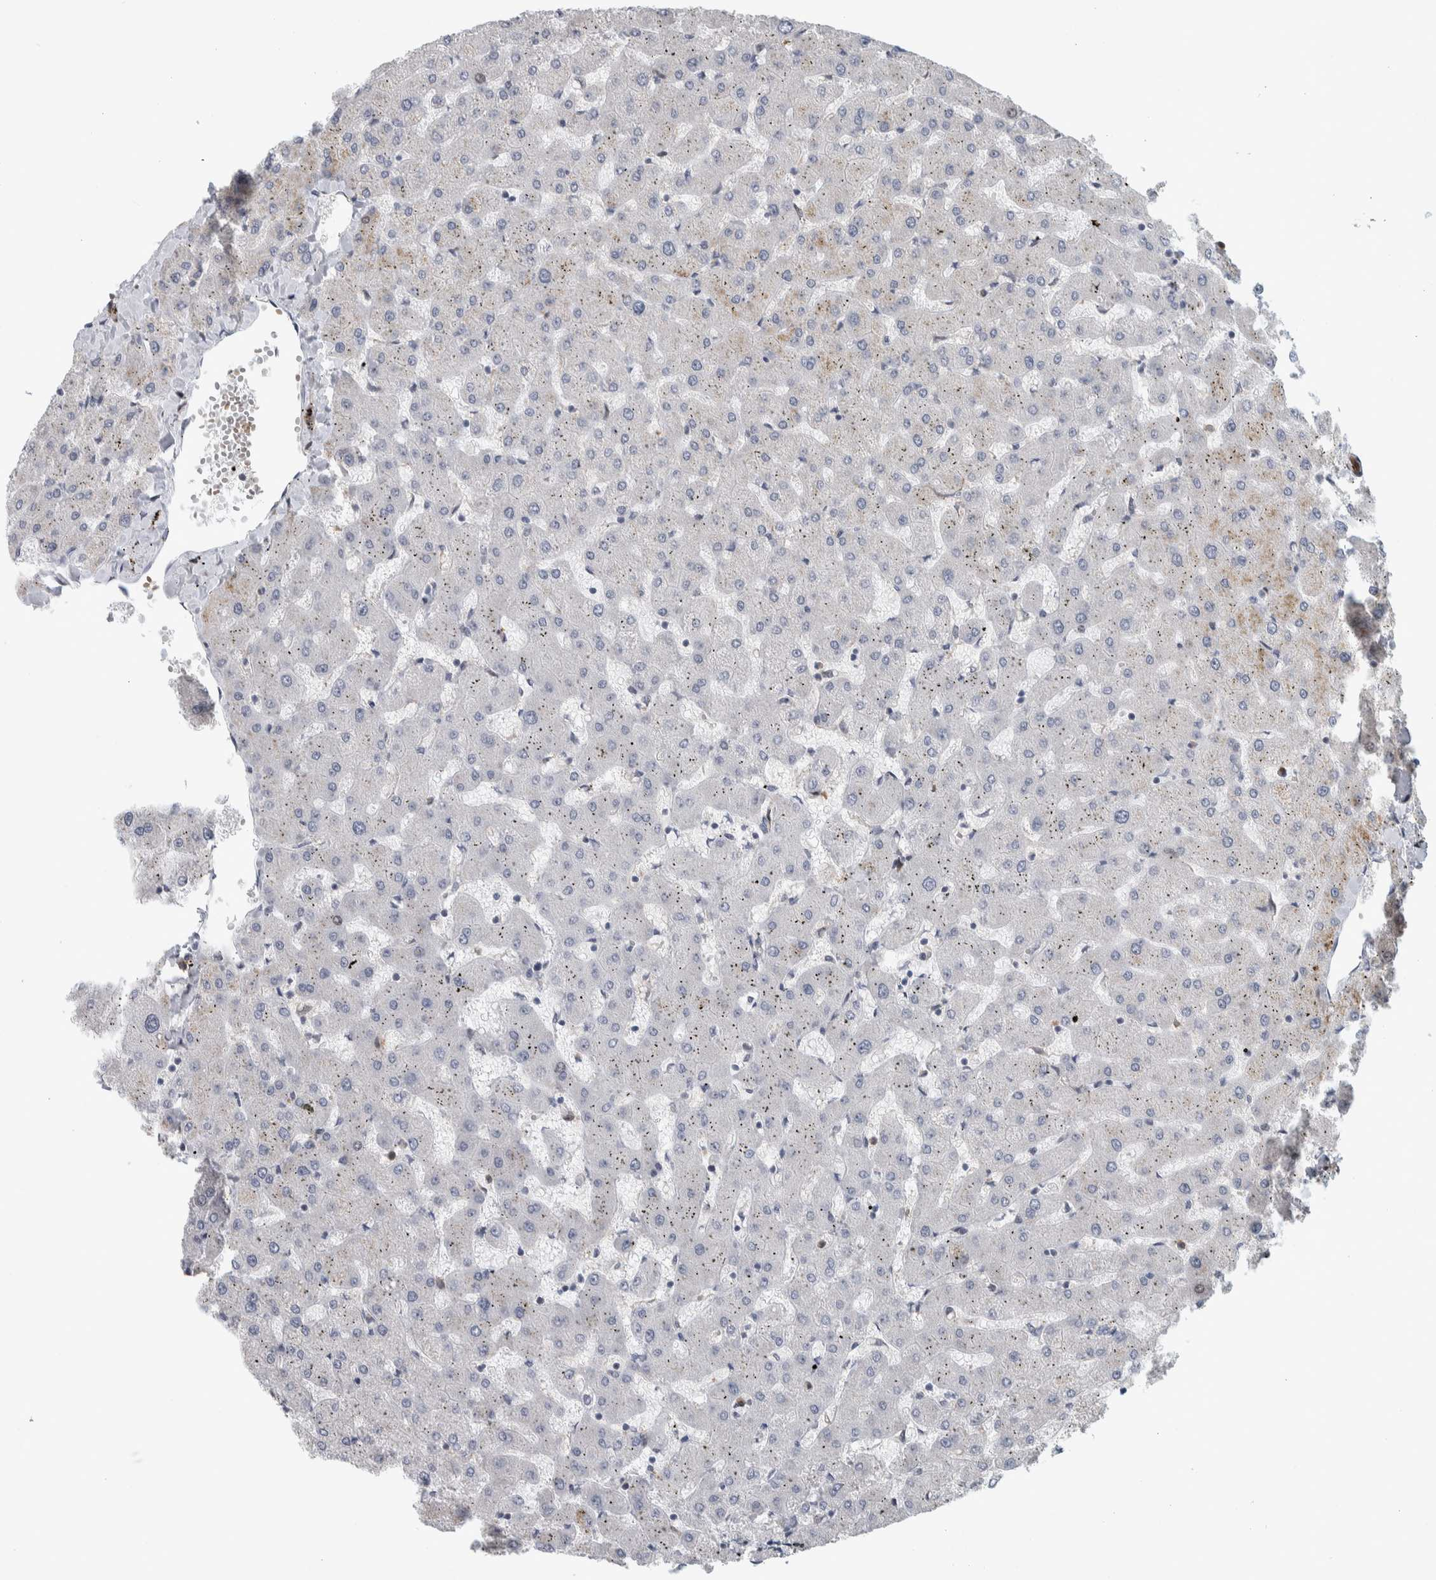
{"staining": {"intensity": "negative", "quantity": "none", "location": "none"}, "tissue": "liver", "cell_type": "Cholangiocytes", "image_type": "normal", "snomed": [{"axis": "morphology", "description": "Normal tissue, NOS"}, {"axis": "topography", "description": "Liver"}], "caption": "A high-resolution micrograph shows immunohistochemistry (IHC) staining of normal liver, which shows no significant expression in cholangiocytes.", "gene": "MSL1", "patient": {"sex": "female", "age": 63}}